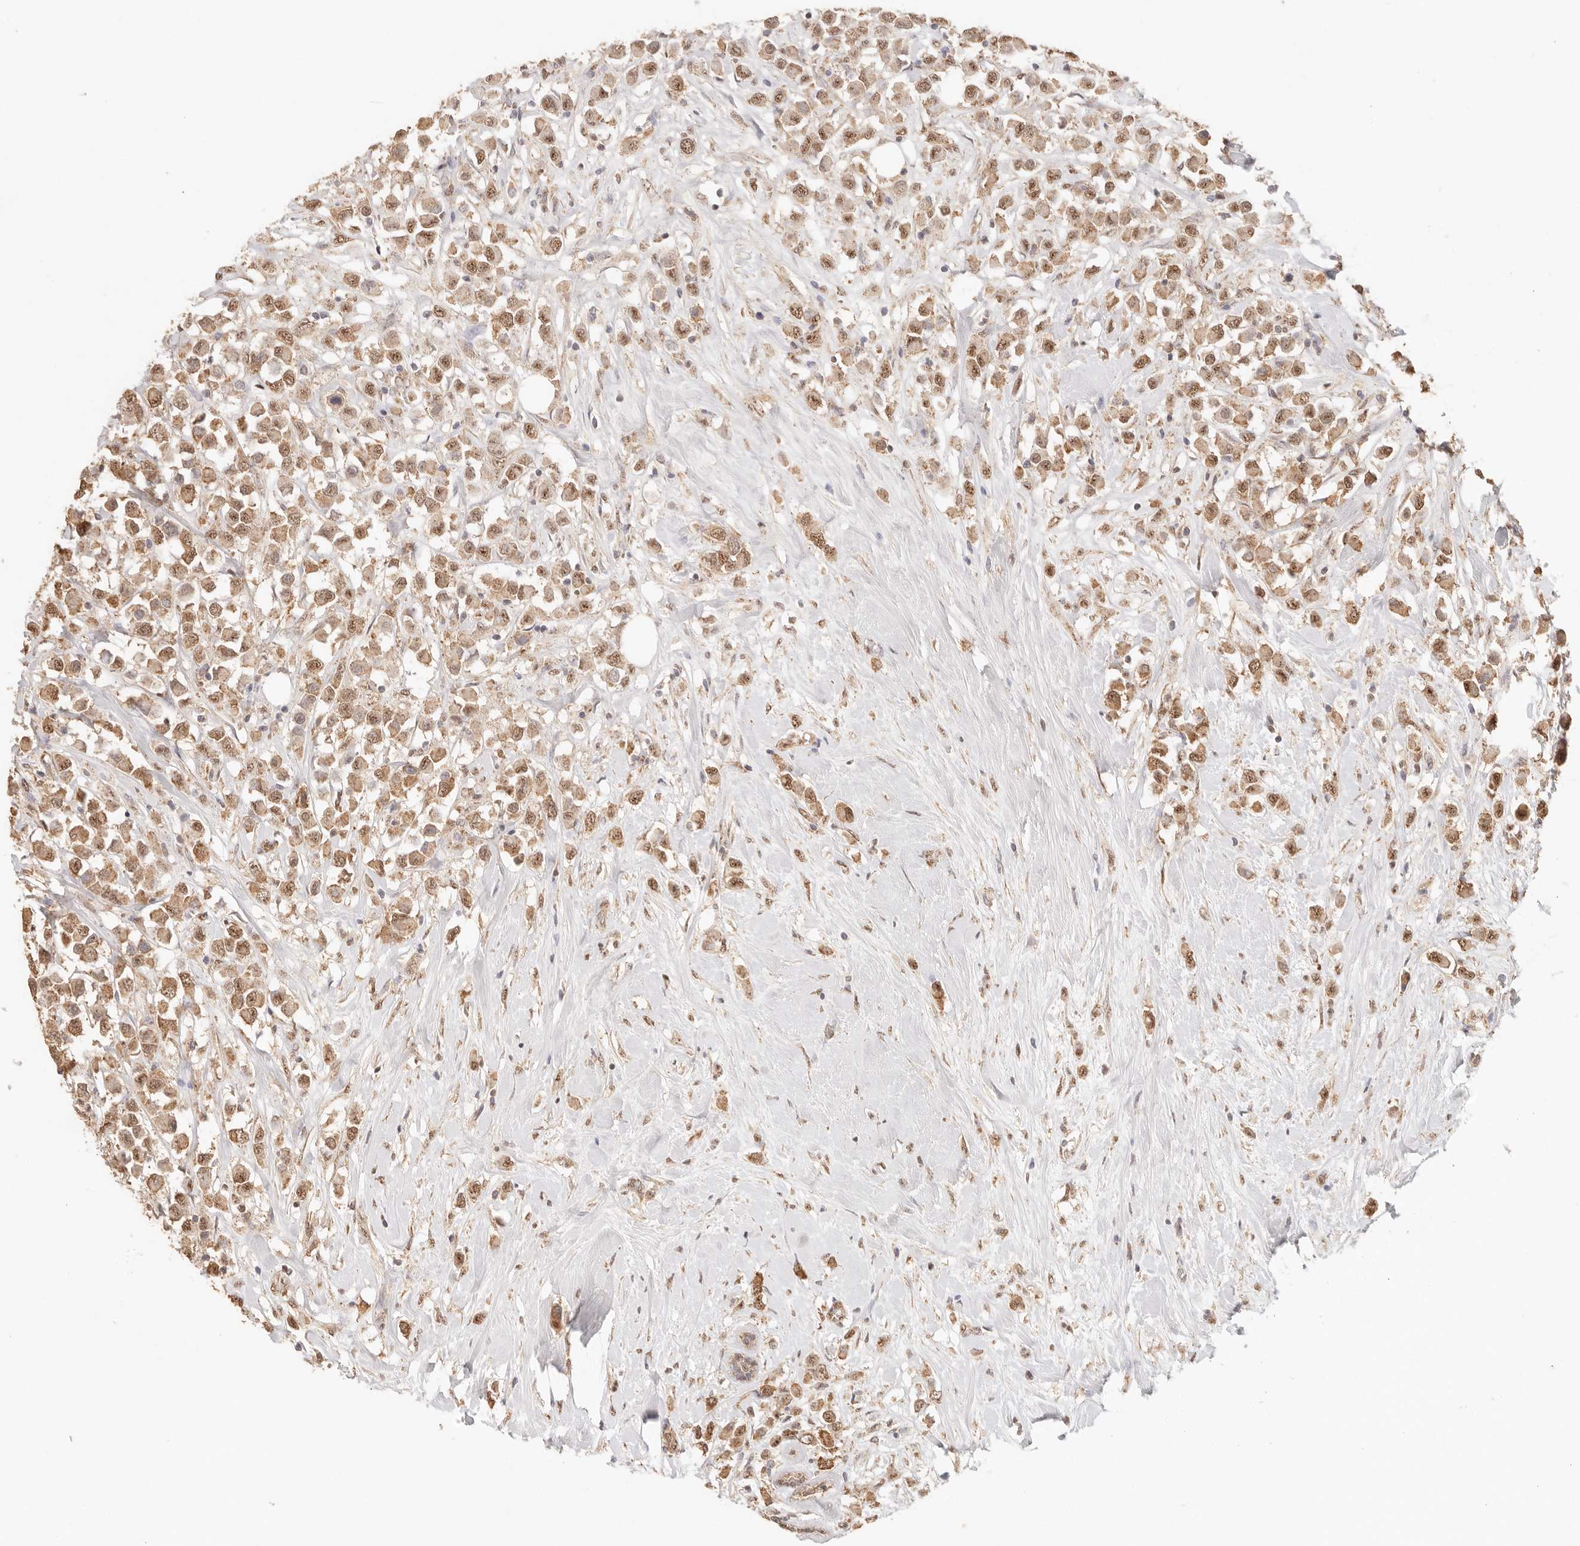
{"staining": {"intensity": "moderate", "quantity": ">75%", "location": "cytoplasmic/membranous,nuclear"}, "tissue": "breast cancer", "cell_type": "Tumor cells", "image_type": "cancer", "snomed": [{"axis": "morphology", "description": "Duct carcinoma"}, {"axis": "topography", "description": "Breast"}], "caption": "Immunohistochemical staining of human breast intraductal carcinoma demonstrates medium levels of moderate cytoplasmic/membranous and nuclear expression in approximately >75% of tumor cells.", "gene": "IL1R2", "patient": {"sex": "female", "age": 61}}